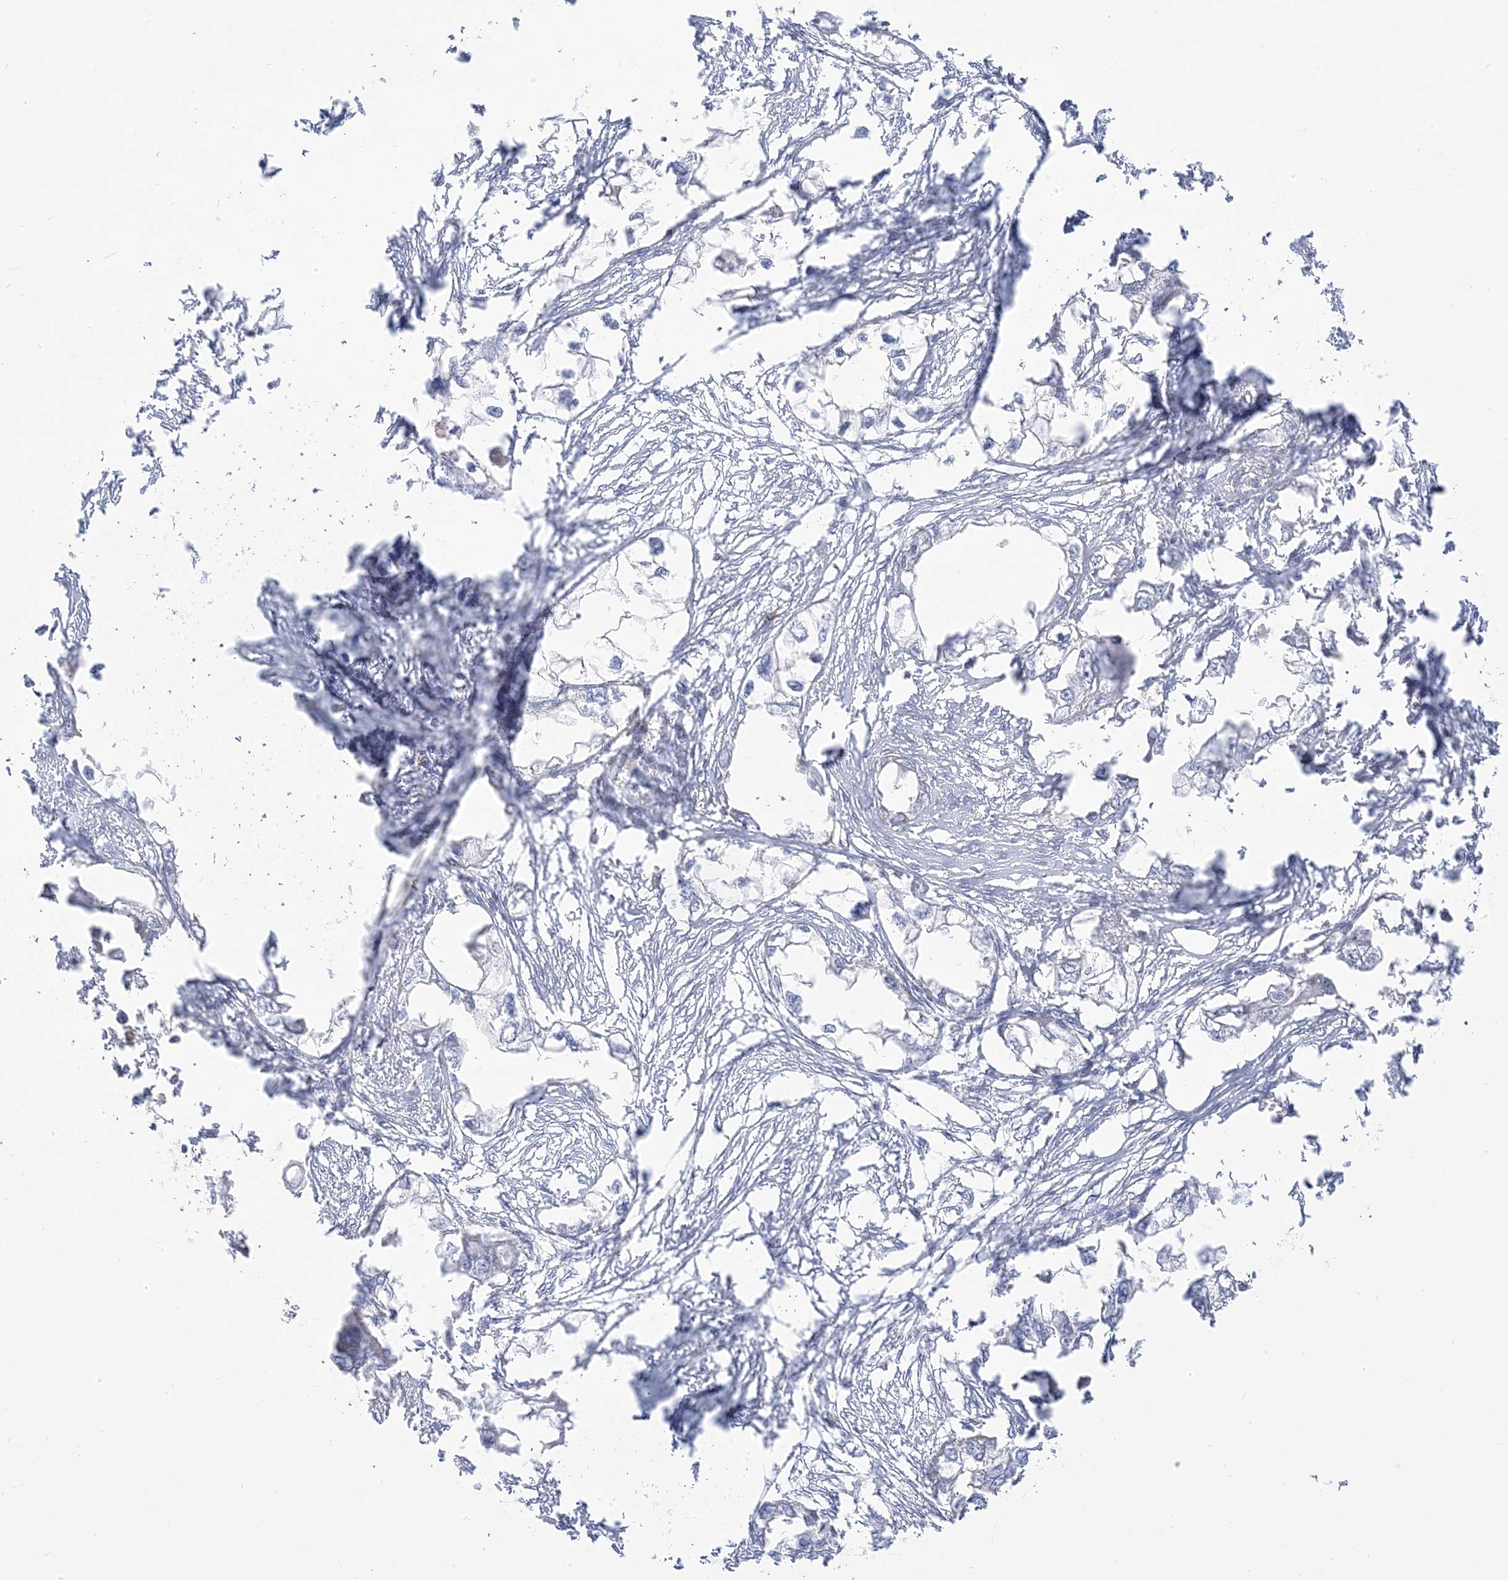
{"staining": {"intensity": "negative", "quantity": "none", "location": "none"}, "tissue": "endometrial cancer", "cell_type": "Tumor cells", "image_type": "cancer", "snomed": [{"axis": "morphology", "description": "Adenocarcinoma, NOS"}, {"axis": "morphology", "description": "Adenocarcinoma, metastatic, NOS"}, {"axis": "topography", "description": "Adipose tissue"}, {"axis": "topography", "description": "Endometrium"}], "caption": "IHC micrograph of neoplastic tissue: human metastatic adenocarcinoma (endometrial) stained with DAB exhibits no significant protein expression in tumor cells.", "gene": "PCCB", "patient": {"sex": "female", "age": 67}}